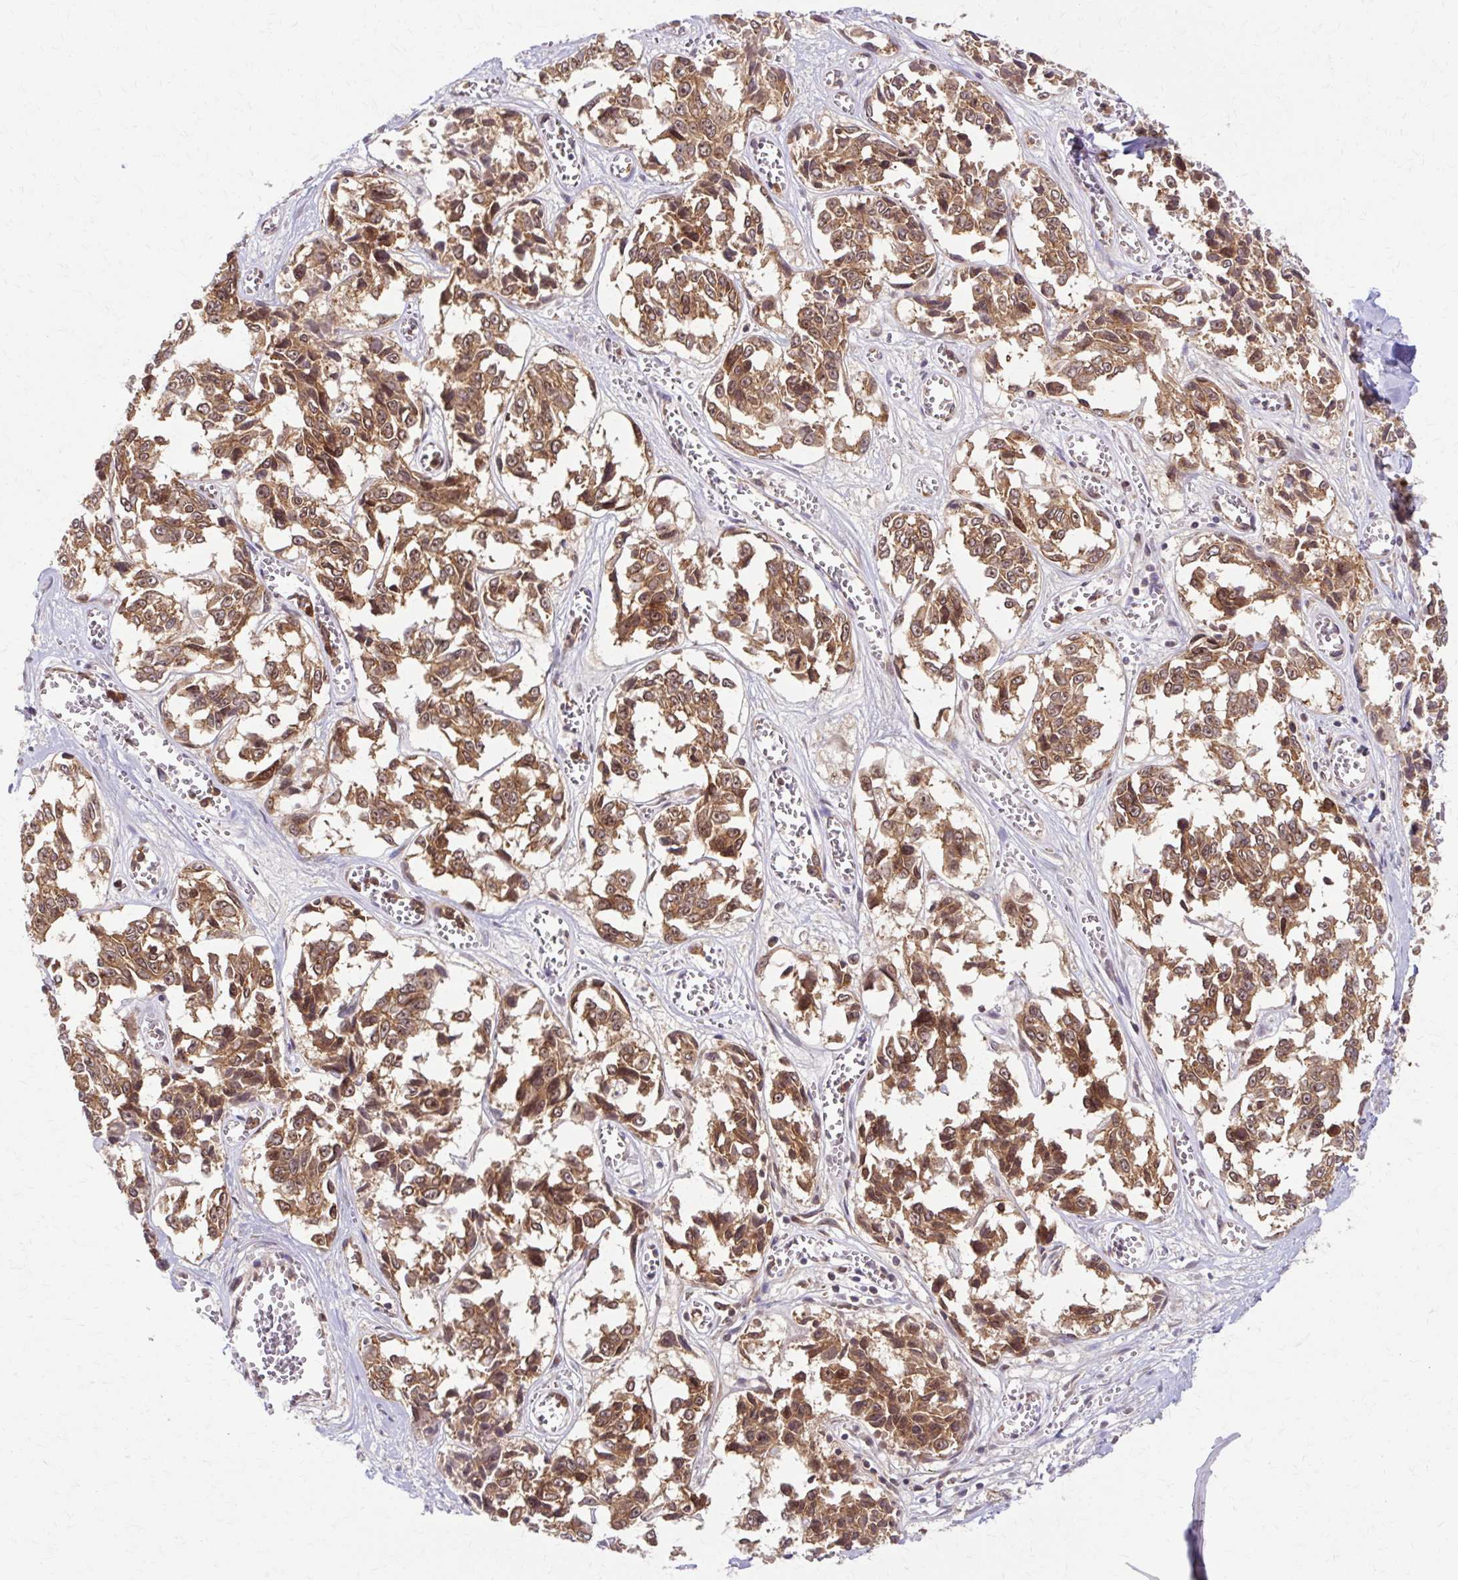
{"staining": {"intensity": "moderate", "quantity": ">75%", "location": "cytoplasmic/membranous"}, "tissue": "melanoma", "cell_type": "Tumor cells", "image_type": "cancer", "snomed": [{"axis": "morphology", "description": "Malignant melanoma, NOS"}, {"axis": "topography", "description": "Skin"}], "caption": "Melanoma tissue shows moderate cytoplasmic/membranous positivity in approximately >75% of tumor cells, visualized by immunohistochemistry. The protein of interest is shown in brown color, while the nuclei are stained blue.", "gene": "MZT2B", "patient": {"sex": "female", "age": 64}}